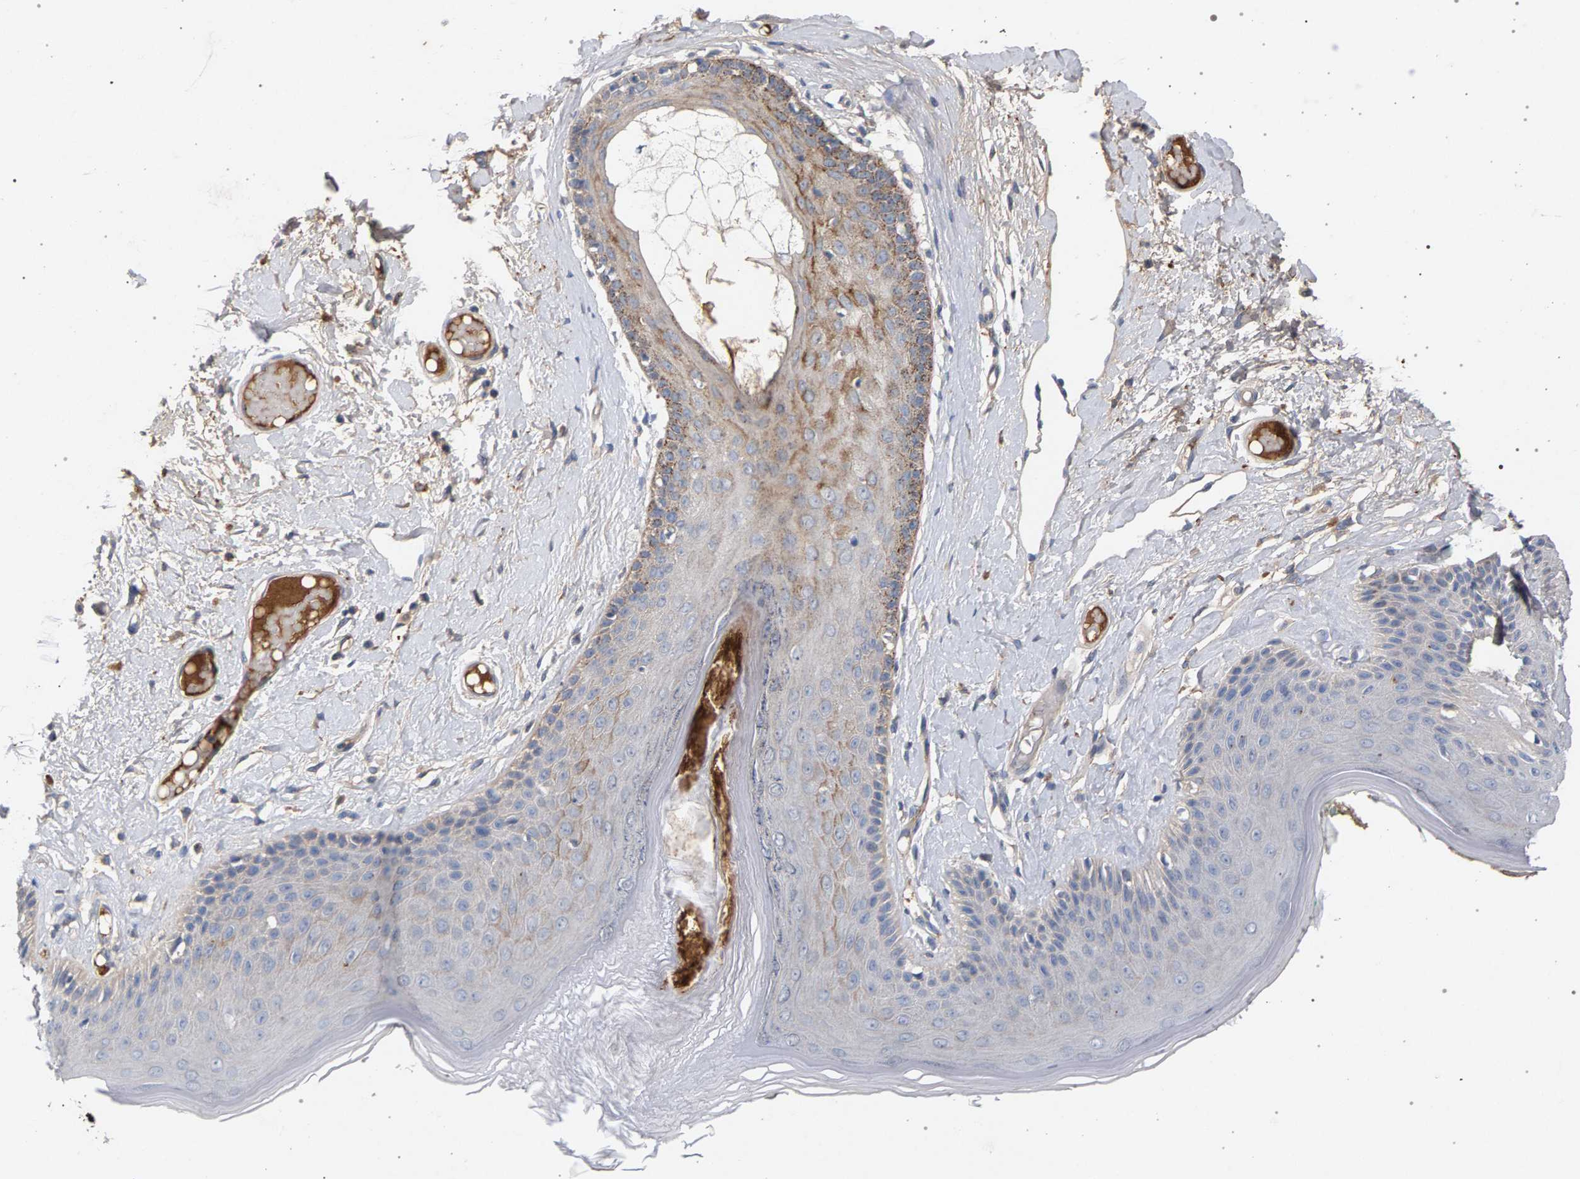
{"staining": {"intensity": "moderate", "quantity": "<25%", "location": "cytoplasmic/membranous"}, "tissue": "skin", "cell_type": "Epidermal cells", "image_type": "normal", "snomed": [{"axis": "morphology", "description": "Normal tissue, NOS"}, {"axis": "topography", "description": "Vulva"}], "caption": "A low amount of moderate cytoplasmic/membranous positivity is appreciated in approximately <25% of epidermal cells in unremarkable skin. Ihc stains the protein in brown and the nuclei are stained blue.", "gene": "MAMDC2", "patient": {"sex": "female", "age": 73}}